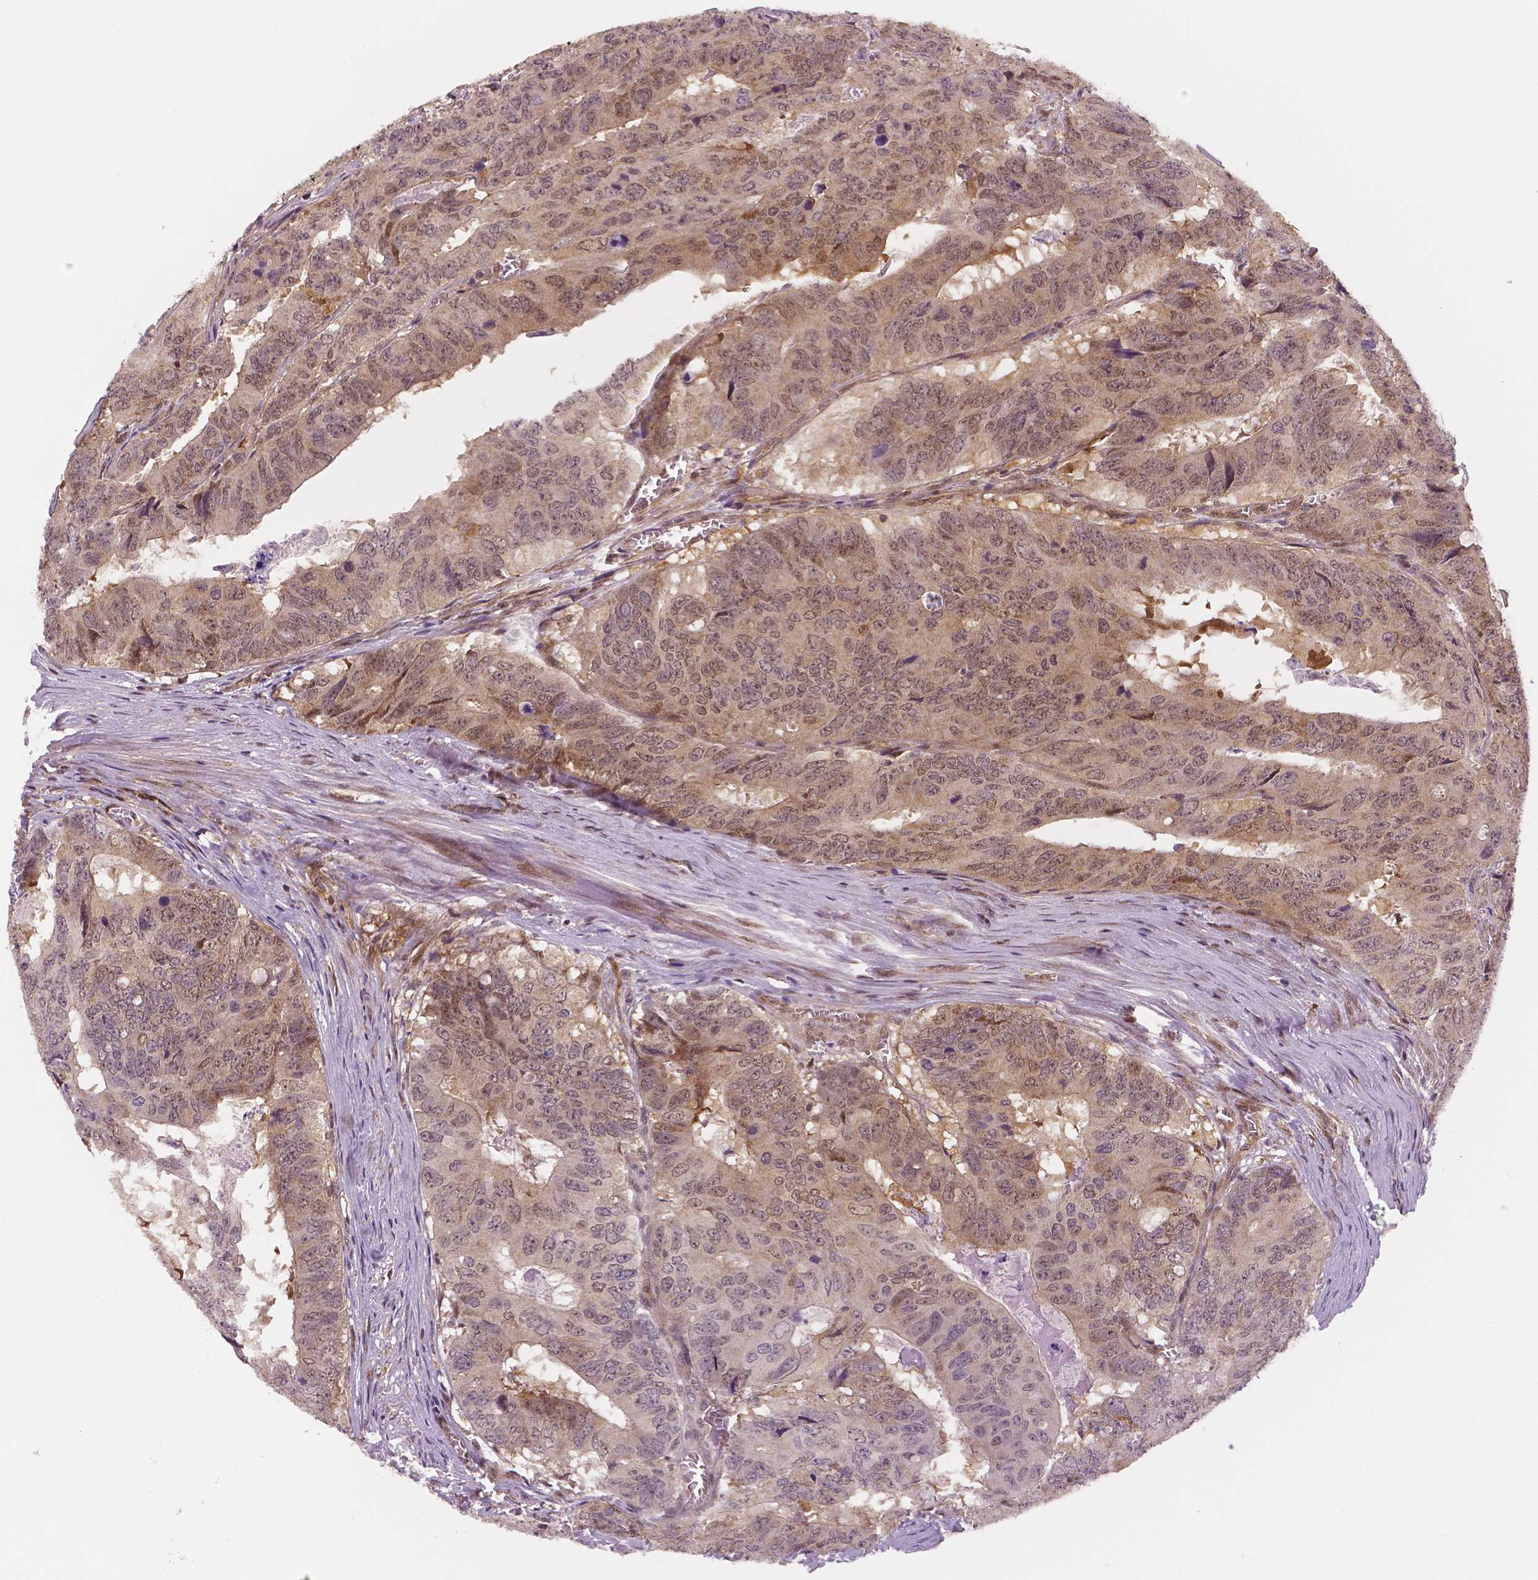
{"staining": {"intensity": "moderate", "quantity": ">75%", "location": "cytoplasmic/membranous,nuclear"}, "tissue": "colorectal cancer", "cell_type": "Tumor cells", "image_type": "cancer", "snomed": [{"axis": "morphology", "description": "Adenocarcinoma, NOS"}, {"axis": "topography", "description": "Colon"}], "caption": "Adenocarcinoma (colorectal) stained with a protein marker reveals moderate staining in tumor cells.", "gene": "STAT3", "patient": {"sex": "male", "age": 79}}